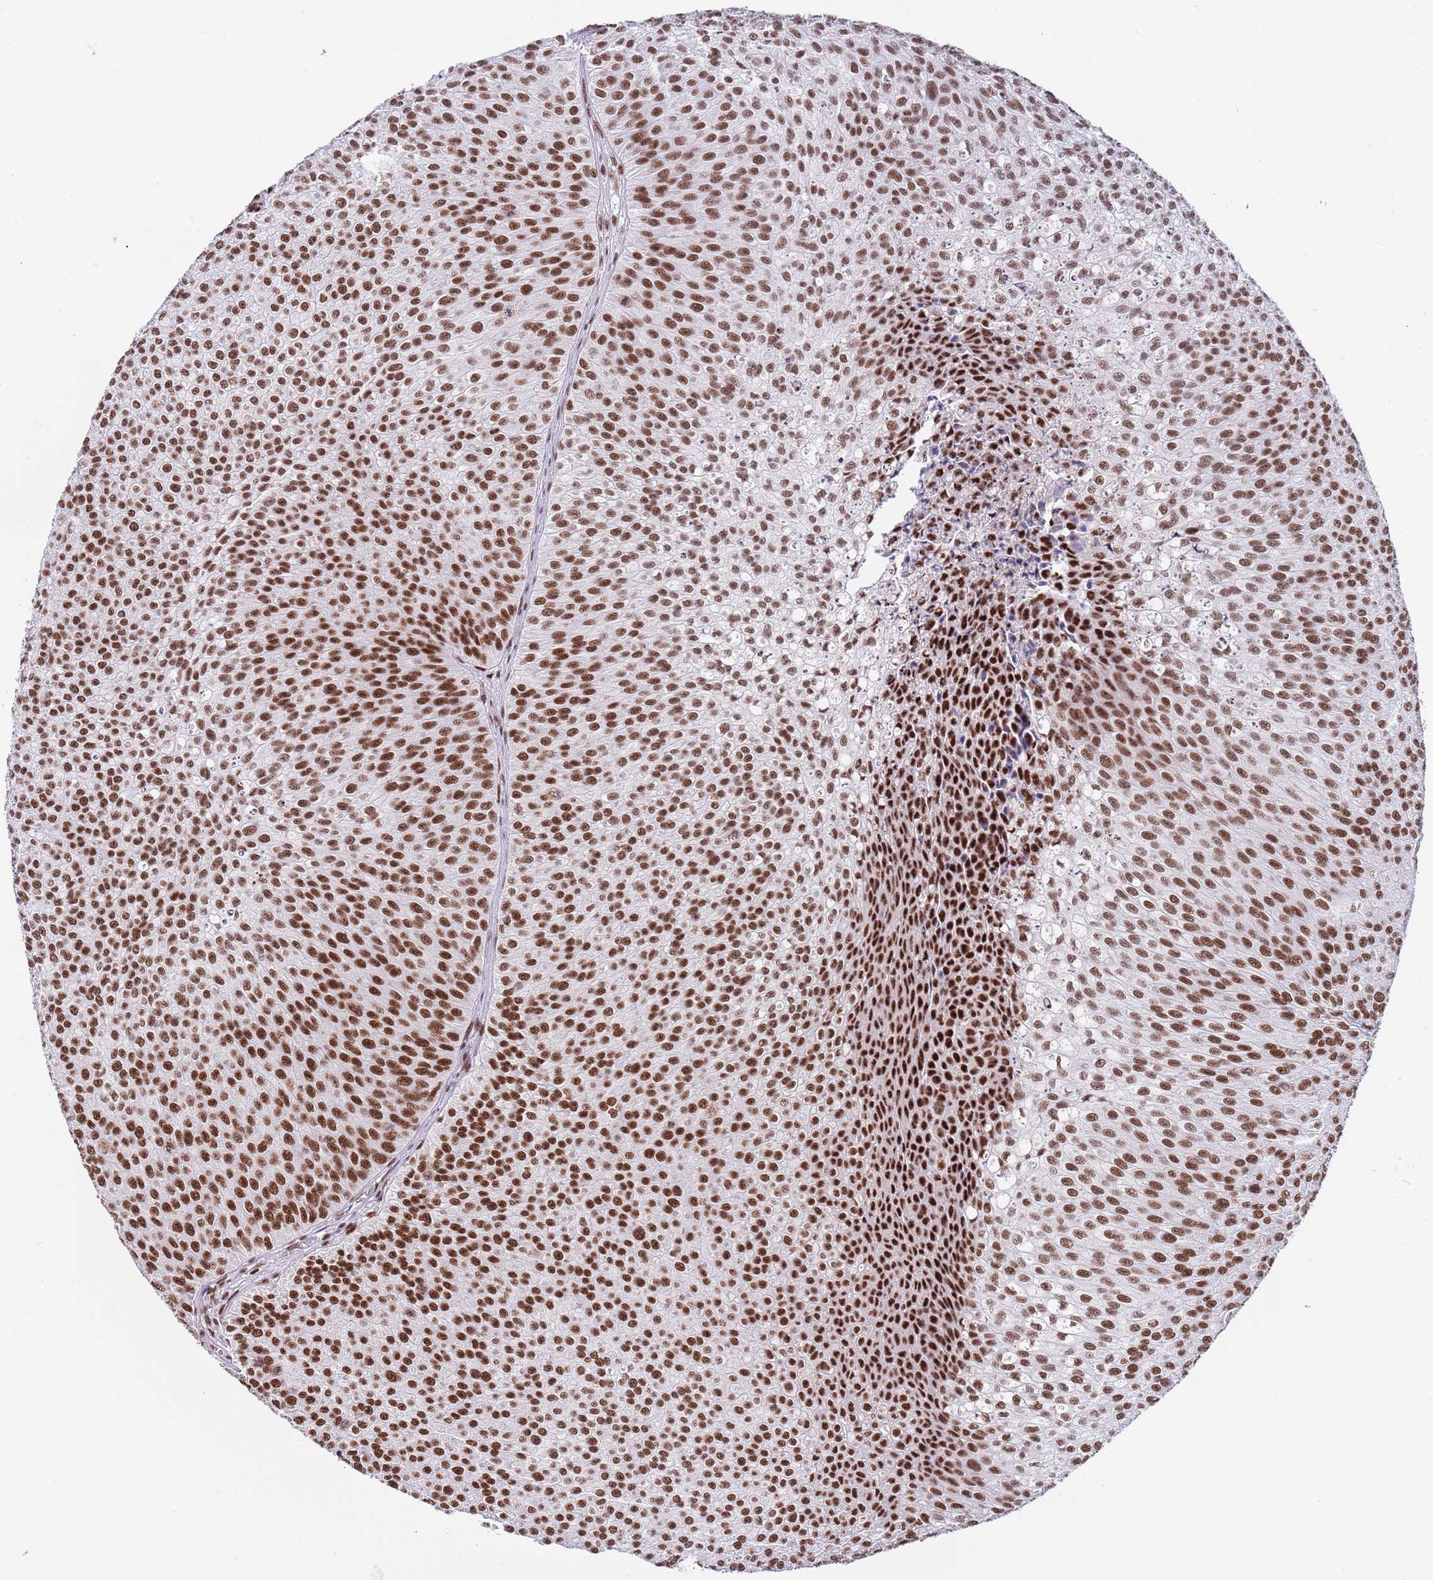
{"staining": {"intensity": "strong", "quantity": ">75%", "location": "nuclear"}, "tissue": "urothelial cancer", "cell_type": "Tumor cells", "image_type": "cancer", "snomed": [{"axis": "morphology", "description": "Urothelial carcinoma, Low grade"}, {"axis": "topography", "description": "Urinary bladder"}], "caption": "Immunohistochemical staining of low-grade urothelial carcinoma reveals strong nuclear protein expression in approximately >75% of tumor cells. (brown staining indicates protein expression, while blue staining denotes nuclei).", "gene": "SF3A2", "patient": {"sex": "male", "age": 84}}